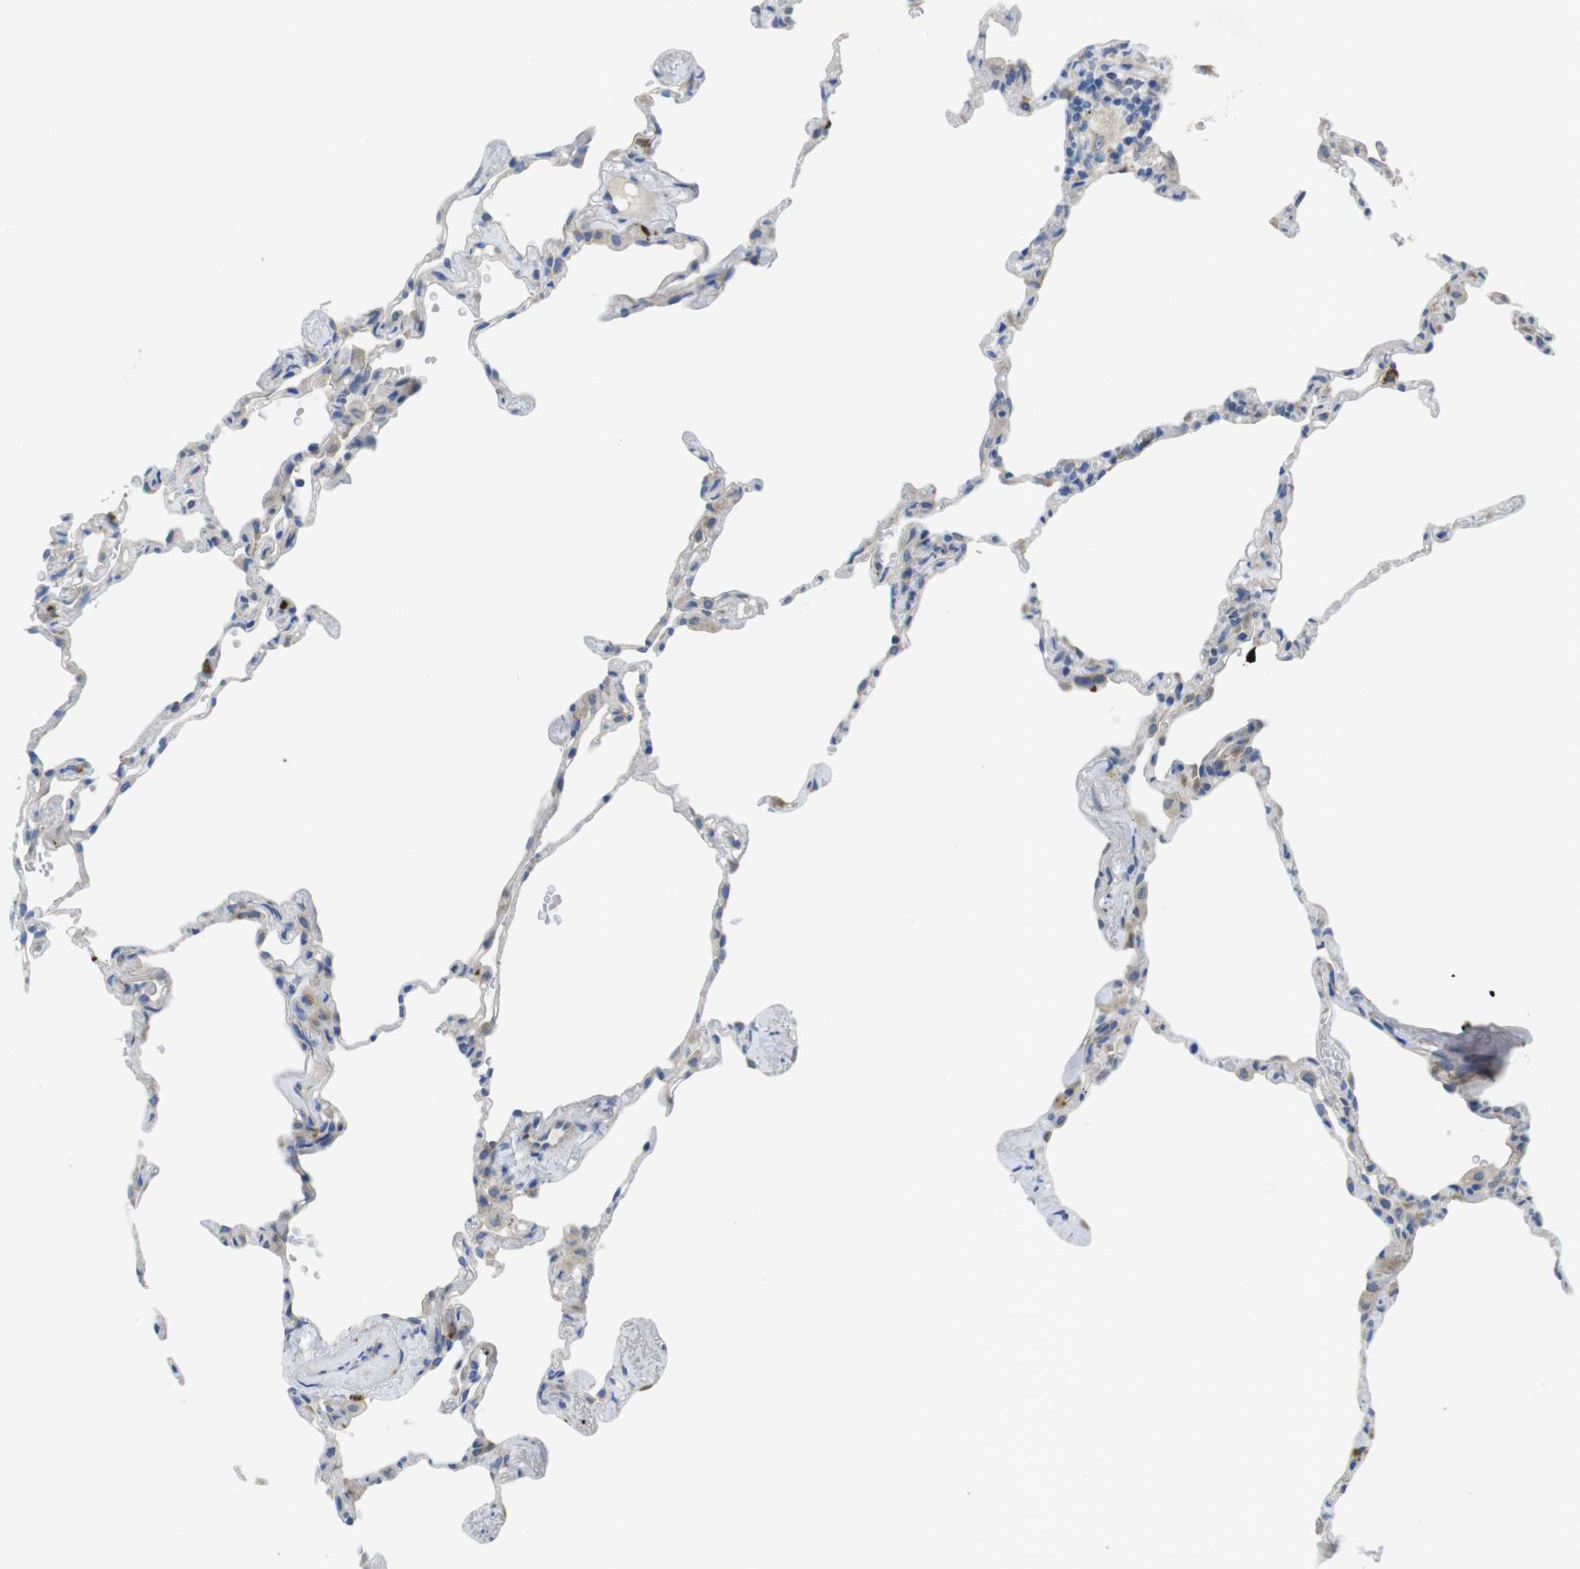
{"staining": {"intensity": "weak", "quantity": "<25%", "location": "cytoplasmic/membranous"}, "tissue": "lung", "cell_type": "Alveolar cells", "image_type": "normal", "snomed": [{"axis": "morphology", "description": "Normal tissue, NOS"}, {"axis": "topography", "description": "Lung"}], "caption": "Immunohistochemistry (IHC) of benign human lung displays no staining in alveolar cells.", "gene": "TMEM234", "patient": {"sex": "male", "age": 59}}